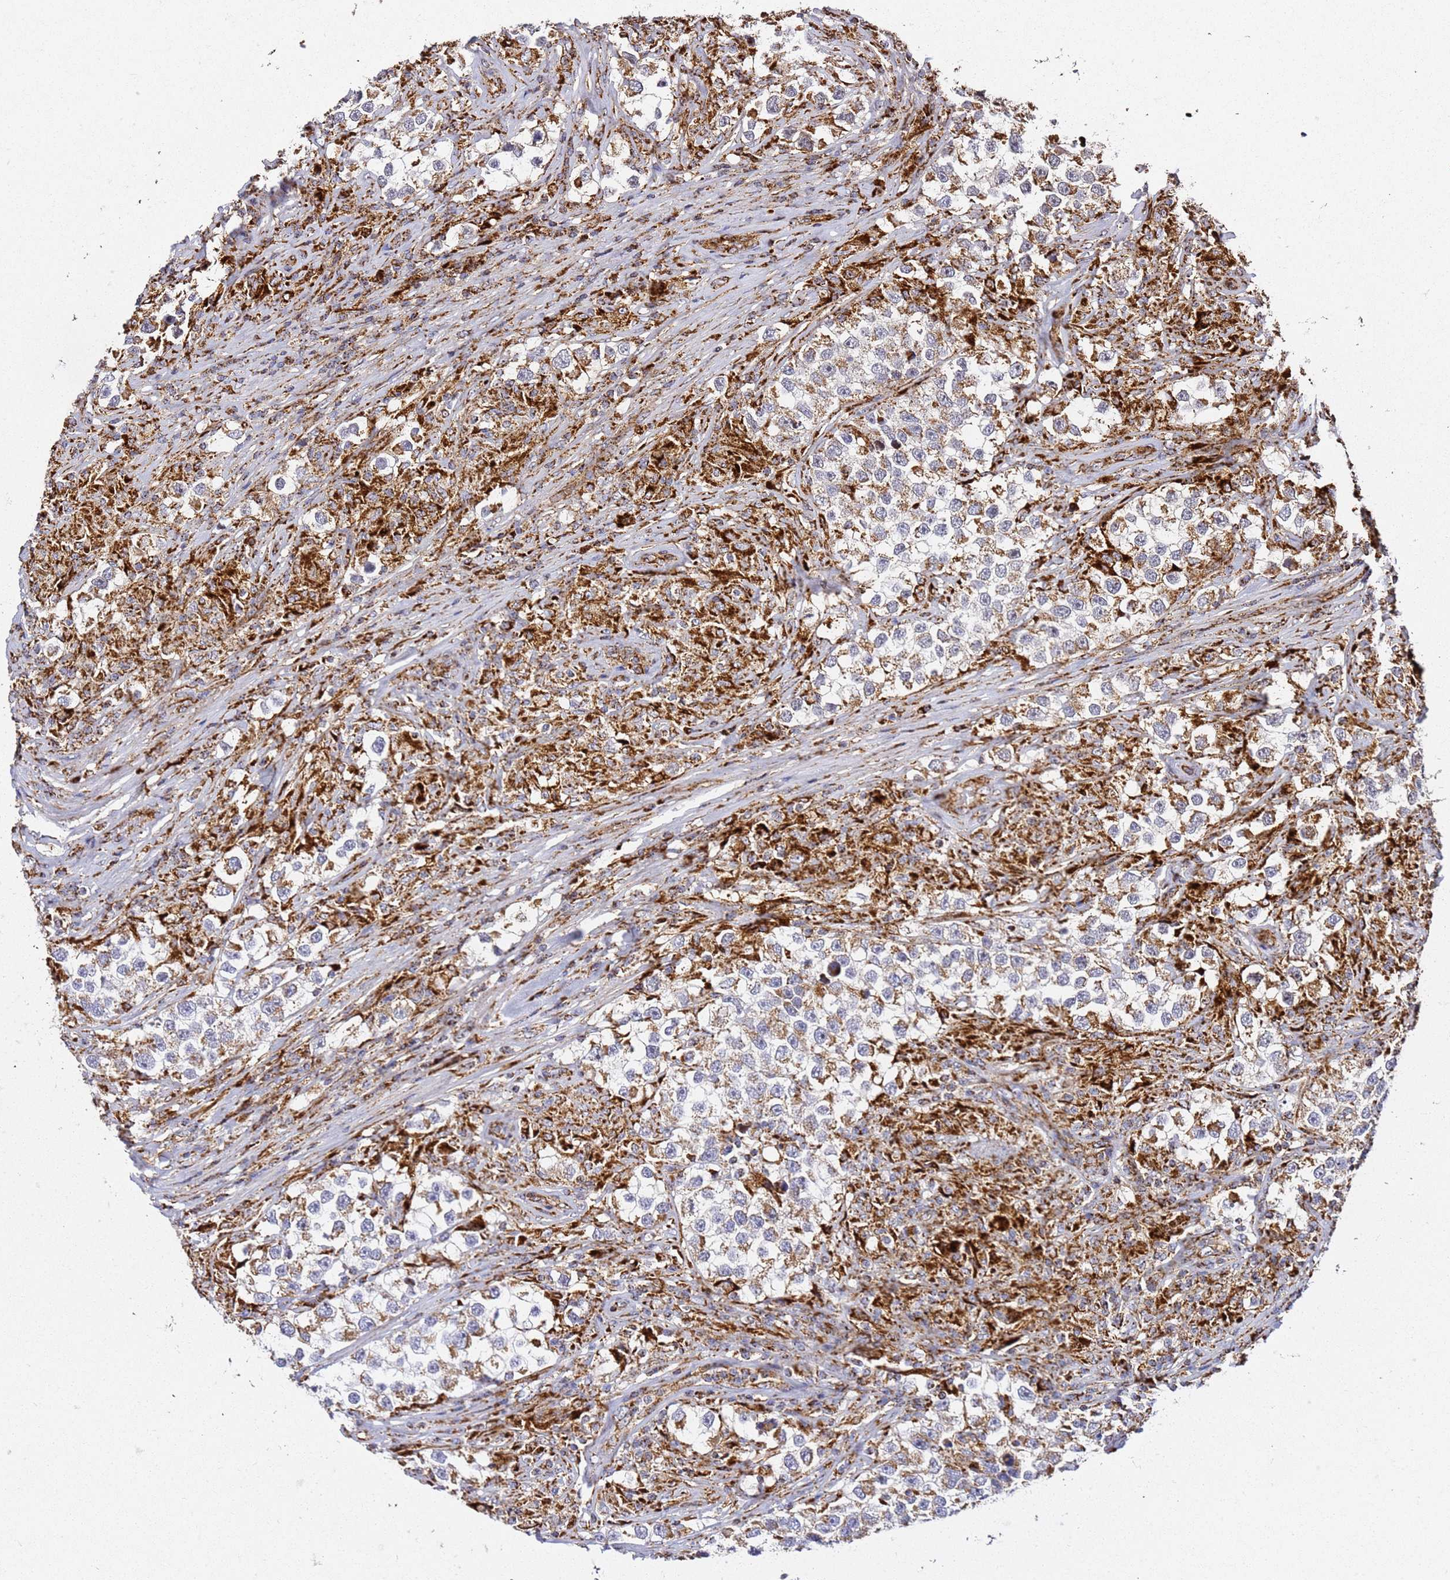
{"staining": {"intensity": "moderate", "quantity": "25%-75%", "location": "cytoplasmic/membranous"}, "tissue": "testis cancer", "cell_type": "Tumor cells", "image_type": "cancer", "snomed": [{"axis": "morphology", "description": "Seminoma, NOS"}, {"axis": "topography", "description": "Testis"}], "caption": "Immunohistochemistry image of human seminoma (testis) stained for a protein (brown), which demonstrates medium levels of moderate cytoplasmic/membranous staining in about 25%-75% of tumor cells.", "gene": "NDUFA3", "patient": {"sex": "male", "age": 46}}